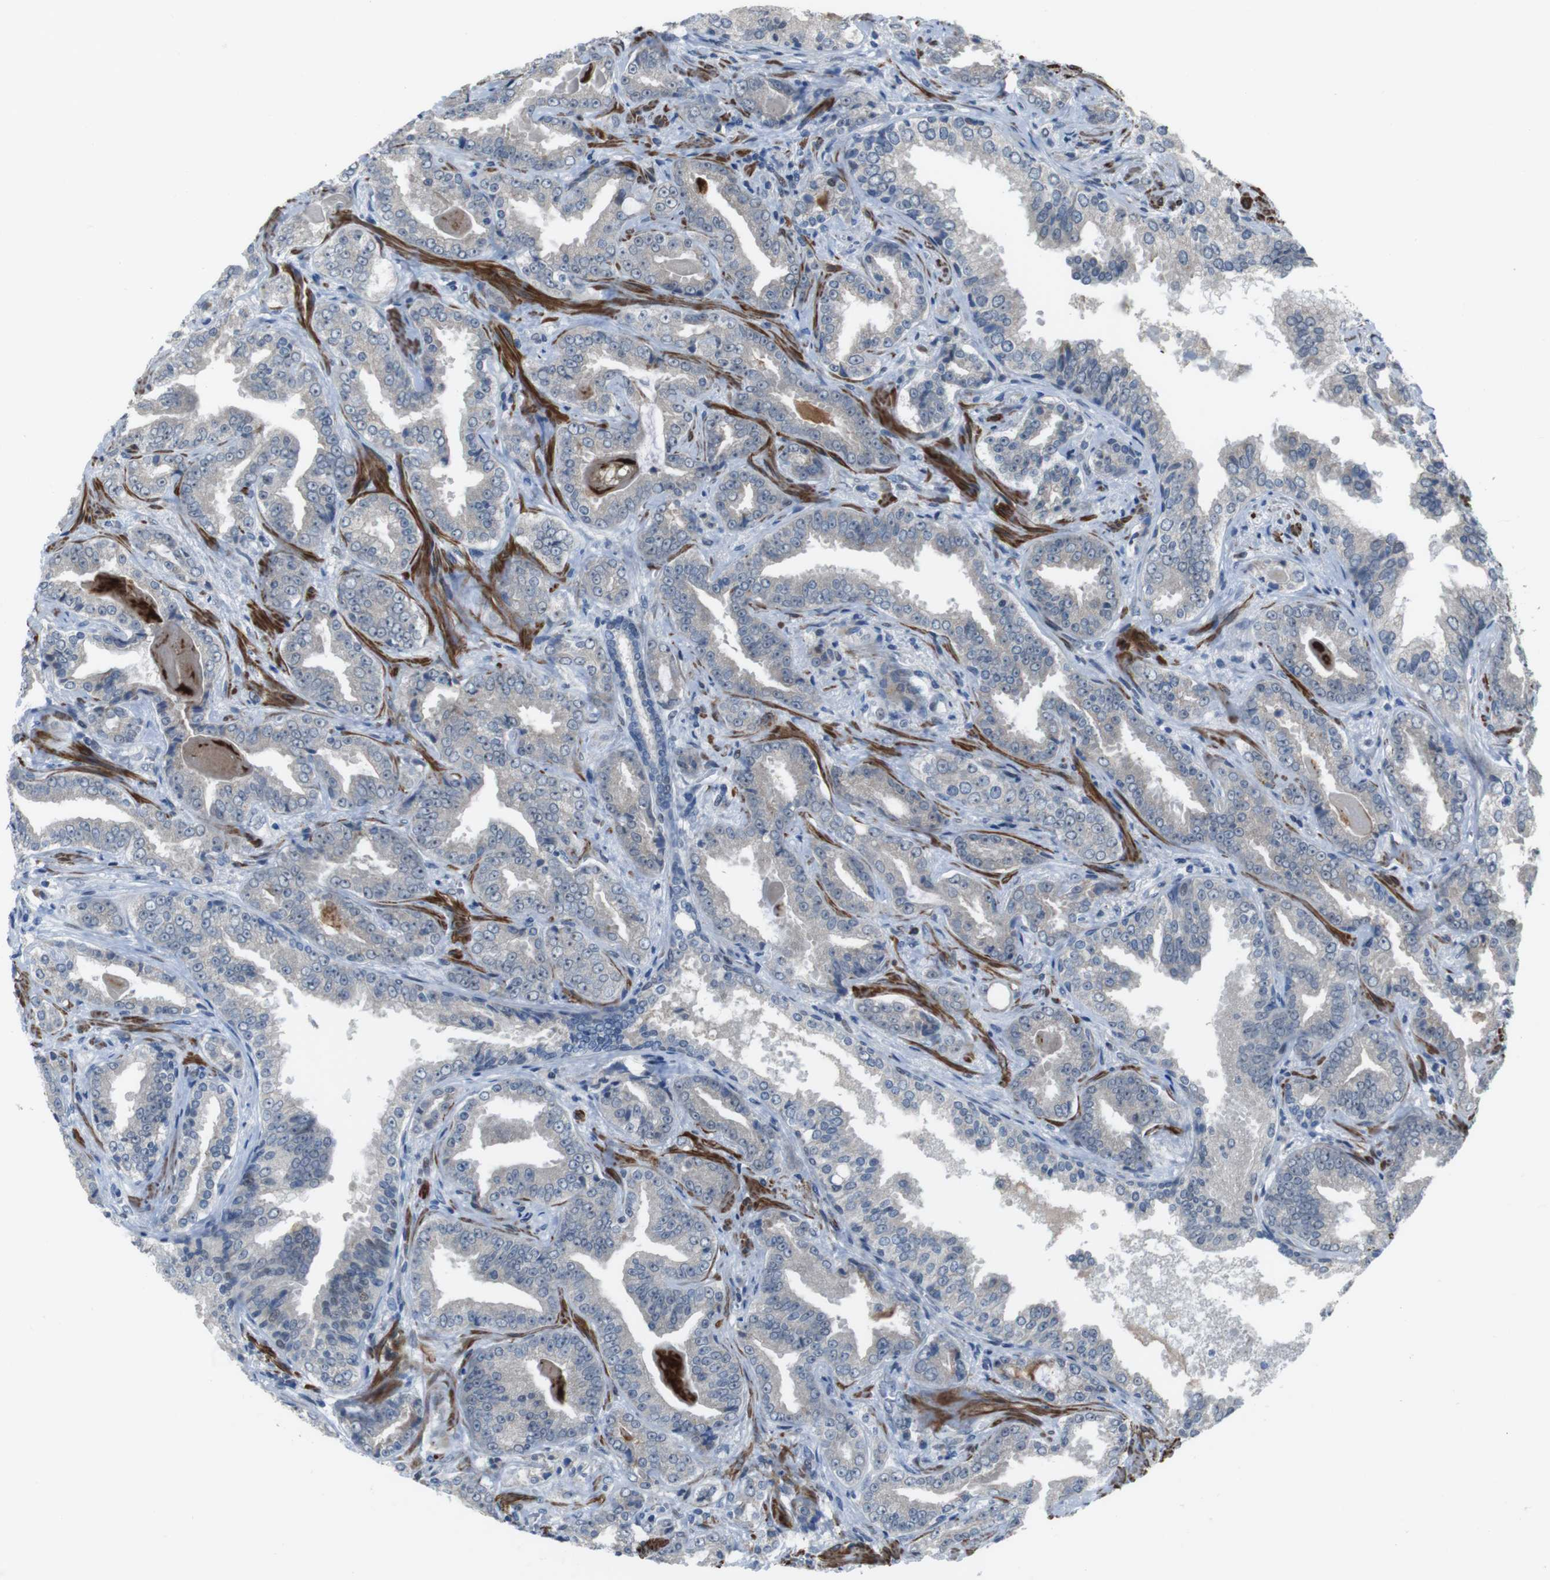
{"staining": {"intensity": "negative", "quantity": "none", "location": "none"}, "tissue": "prostate cancer", "cell_type": "Tumor cells", "image_type": "cancer", "snomed": [{"axis": "morphology", "description": "Adenocarcinoma, Low grade"}, {"axis": "topography", "description": "Prostate"}], "caption": "Tumor cells are negative for brown protein staining in adenocarcinoma (low-grade) (prostate).", "gene": "PBRM1", "patient": {"sex": "male", "age": 60}}